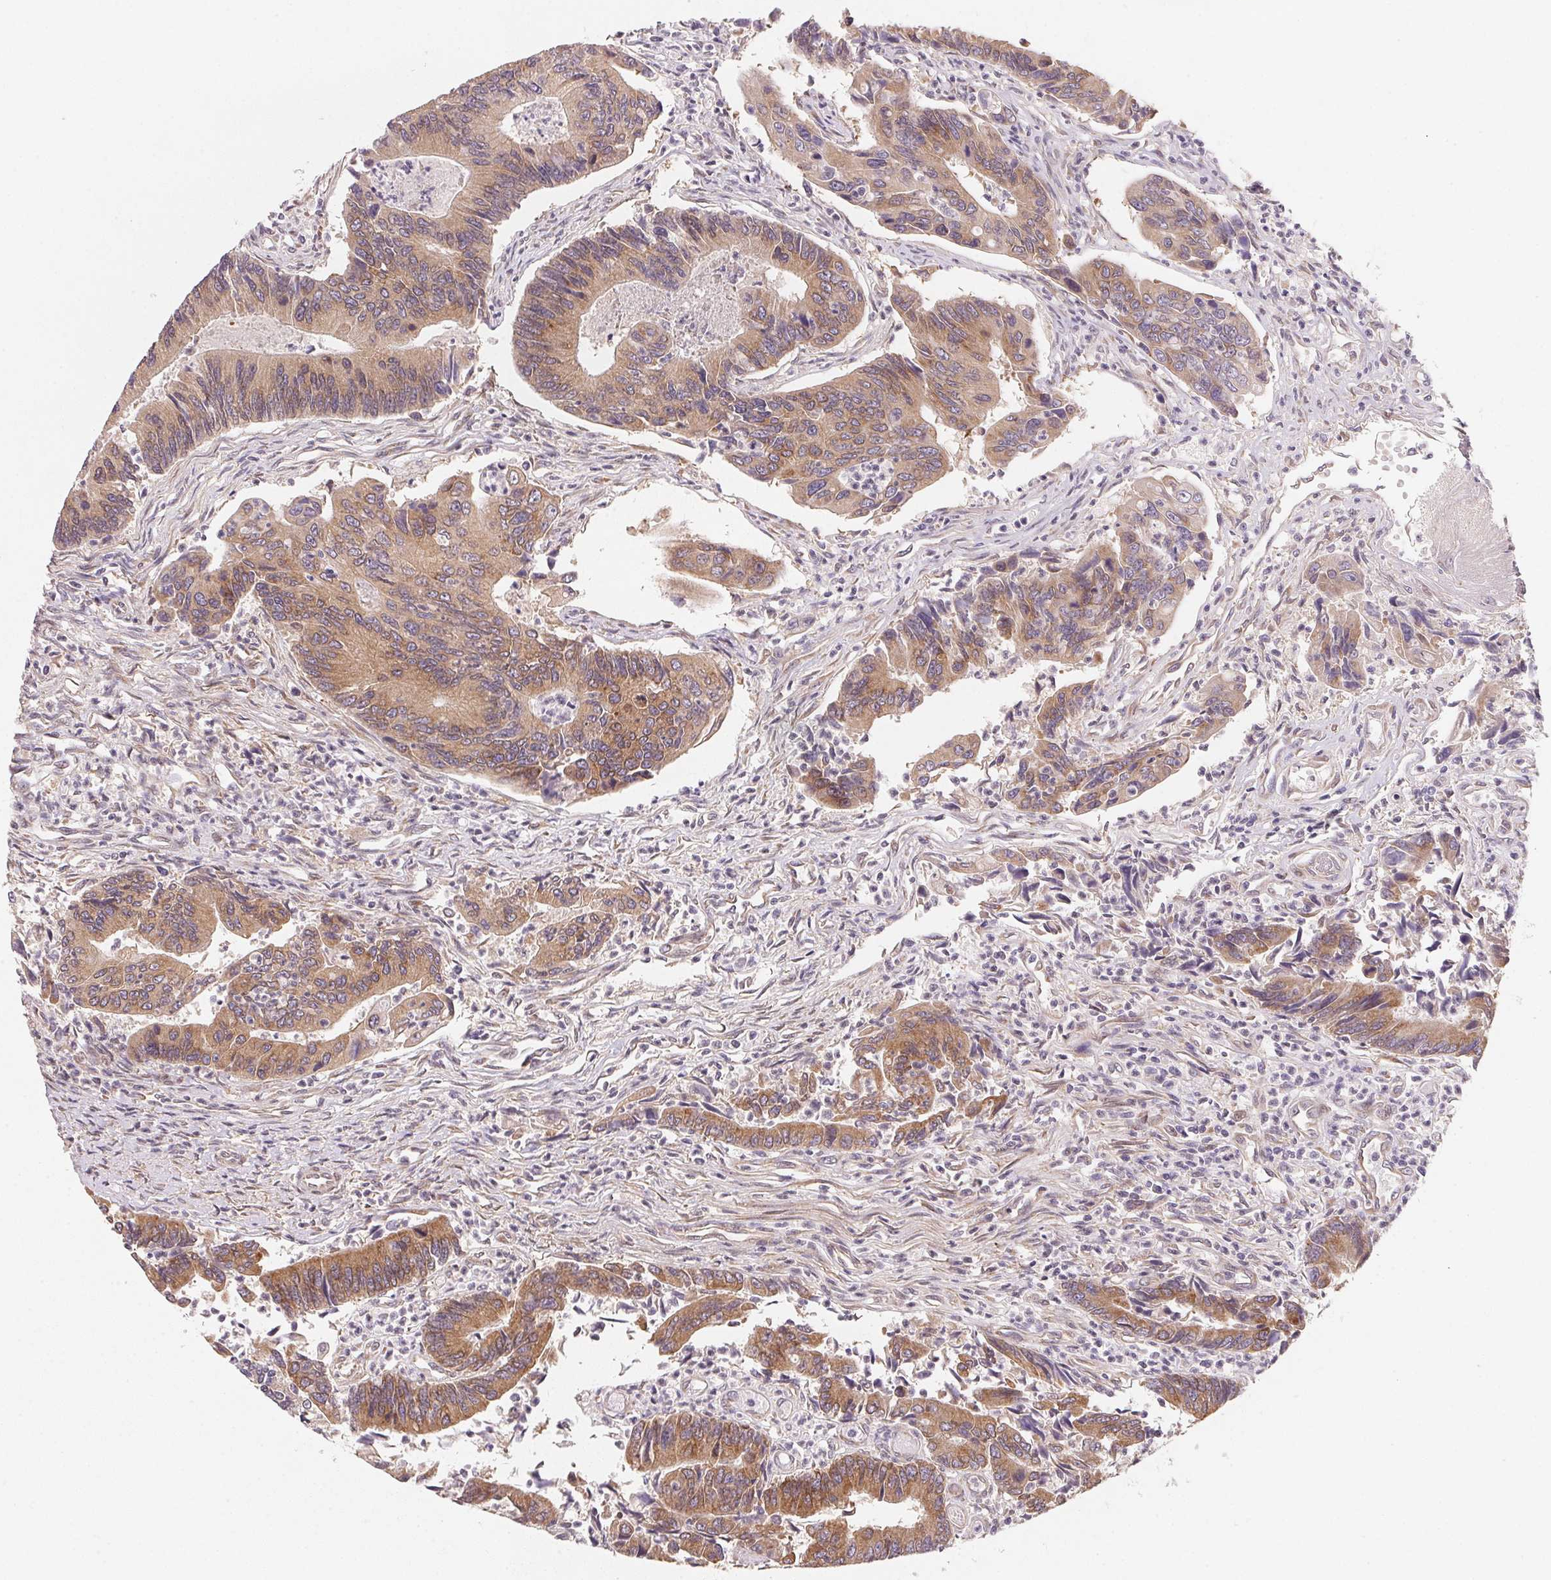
{"staining": {"intensity": "weak", "quantity": ">75%", "location": "cytoplasmic/membranous"}, "tissue": "colorectal cancer", "cell_type": "Tumor cells", "image_type": "cancer", "snomed": [{"axis": "morphology", "description": "Adenocarcinoma, NOS"}, {"axis": "topography", "description": "Colon"}], "caption": "High-power microscopy captured an immunohistochemistry (IHC) photomicrograph of colorectal cancer, revealing weak cytoplasmic/membranous positivity in about >75% of tumor cells.", "gene": "EI24", "patient": {"sex": "female", "age": 67}}